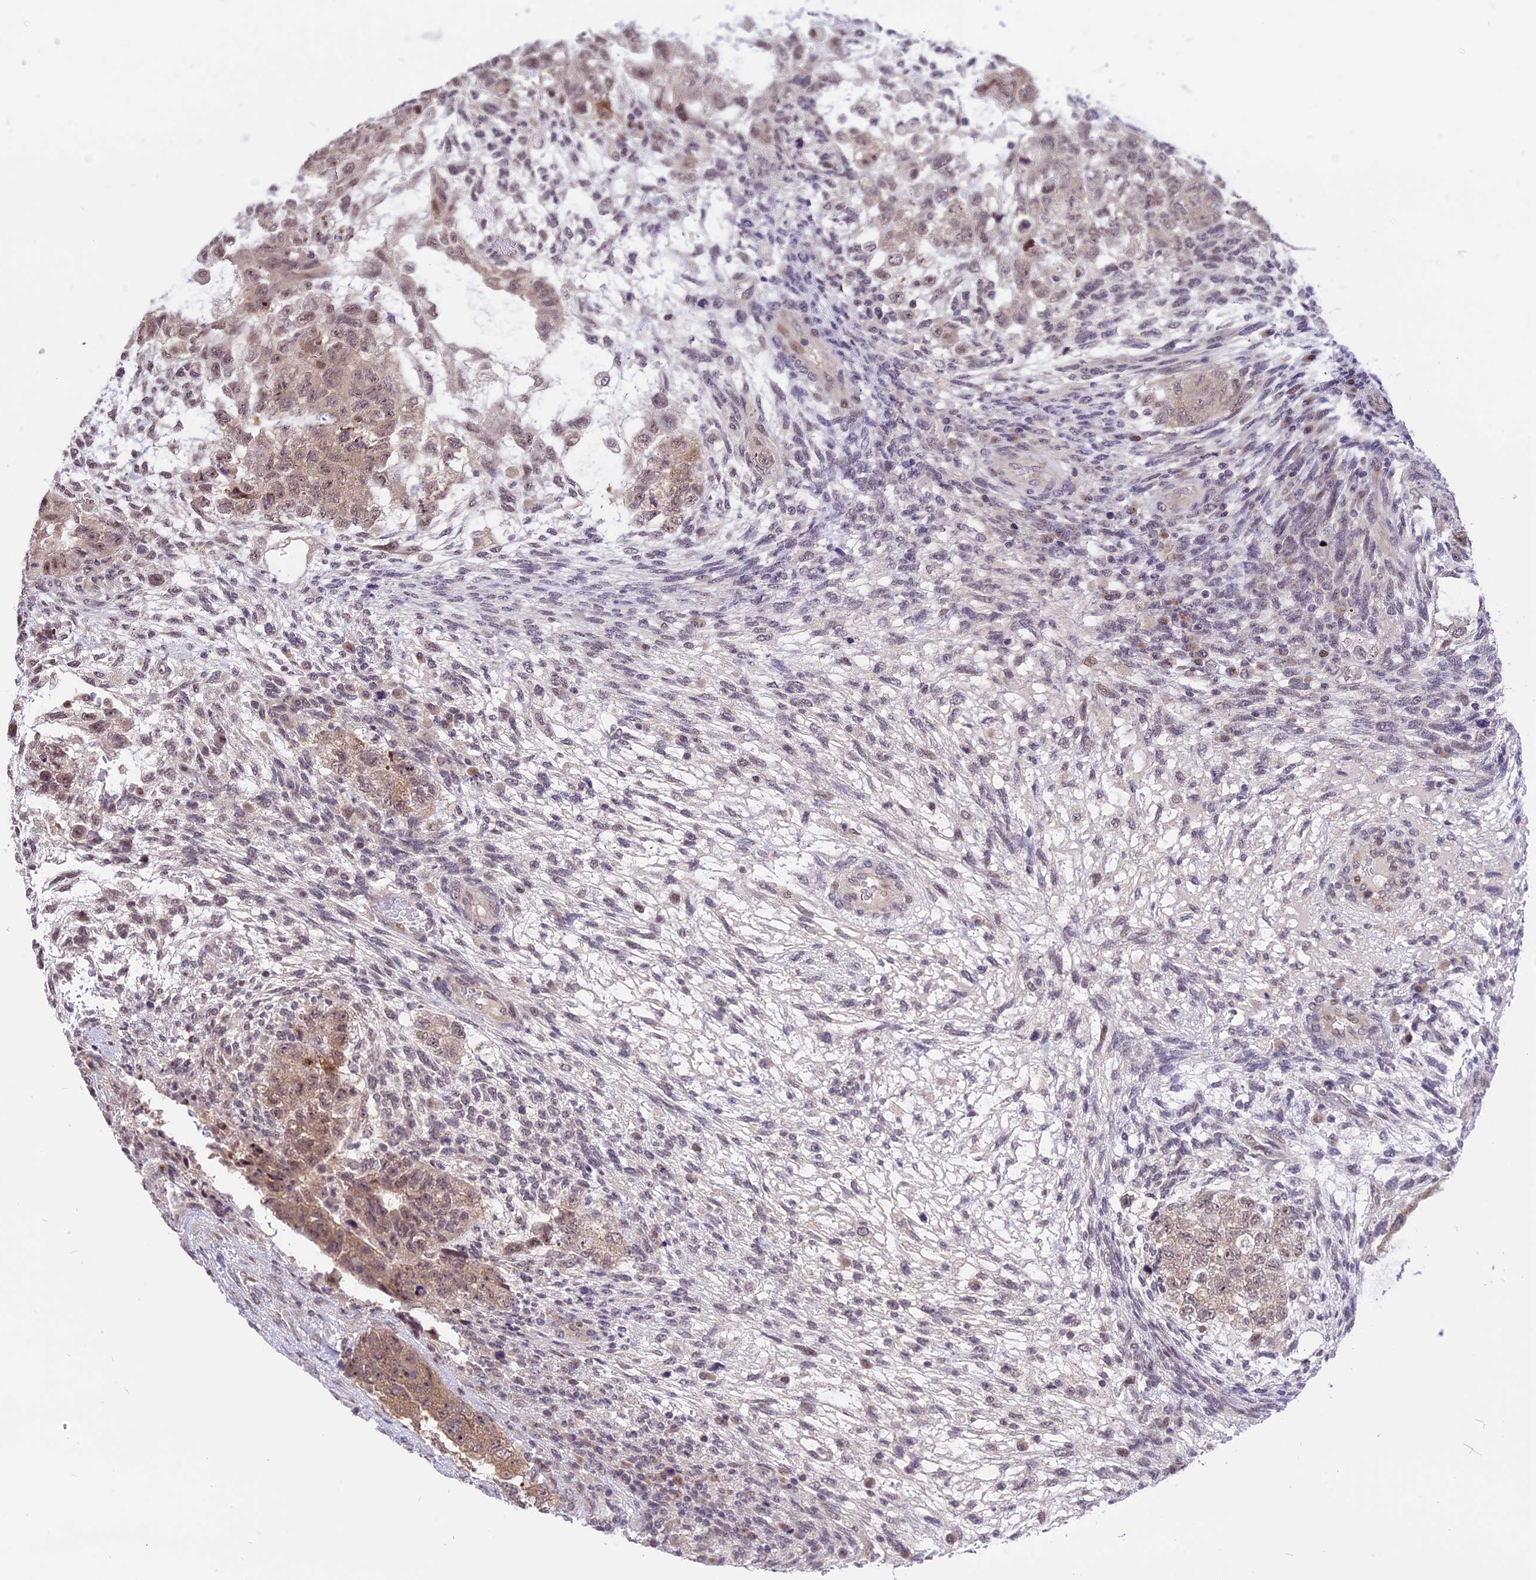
{"staining": {"intensity": "weak", "quantity": "25%-75%", "location": "cytoplasmic/membranous,nuclear"}, "tissue": "testis cancer", "cell_type": "Tumor cells", "image_type": "cancer", "snomed": [{"axis": "morphology", "description": "Normal tissue, NOS"}, {"axis": "morphology", "description": "Carcinoma, Embryonal, NOS"}, {"axis": "topography", "description": "Testis"}], "caption": "Immunohistochemical staining of human testis cancer shows low levels of weak cytoplasmic/membranous and nuclear positivity in approximately 25%-75% of tumor cells.", "gene": "ZNF837", "patient": {"sex": "male", "age": 36}}